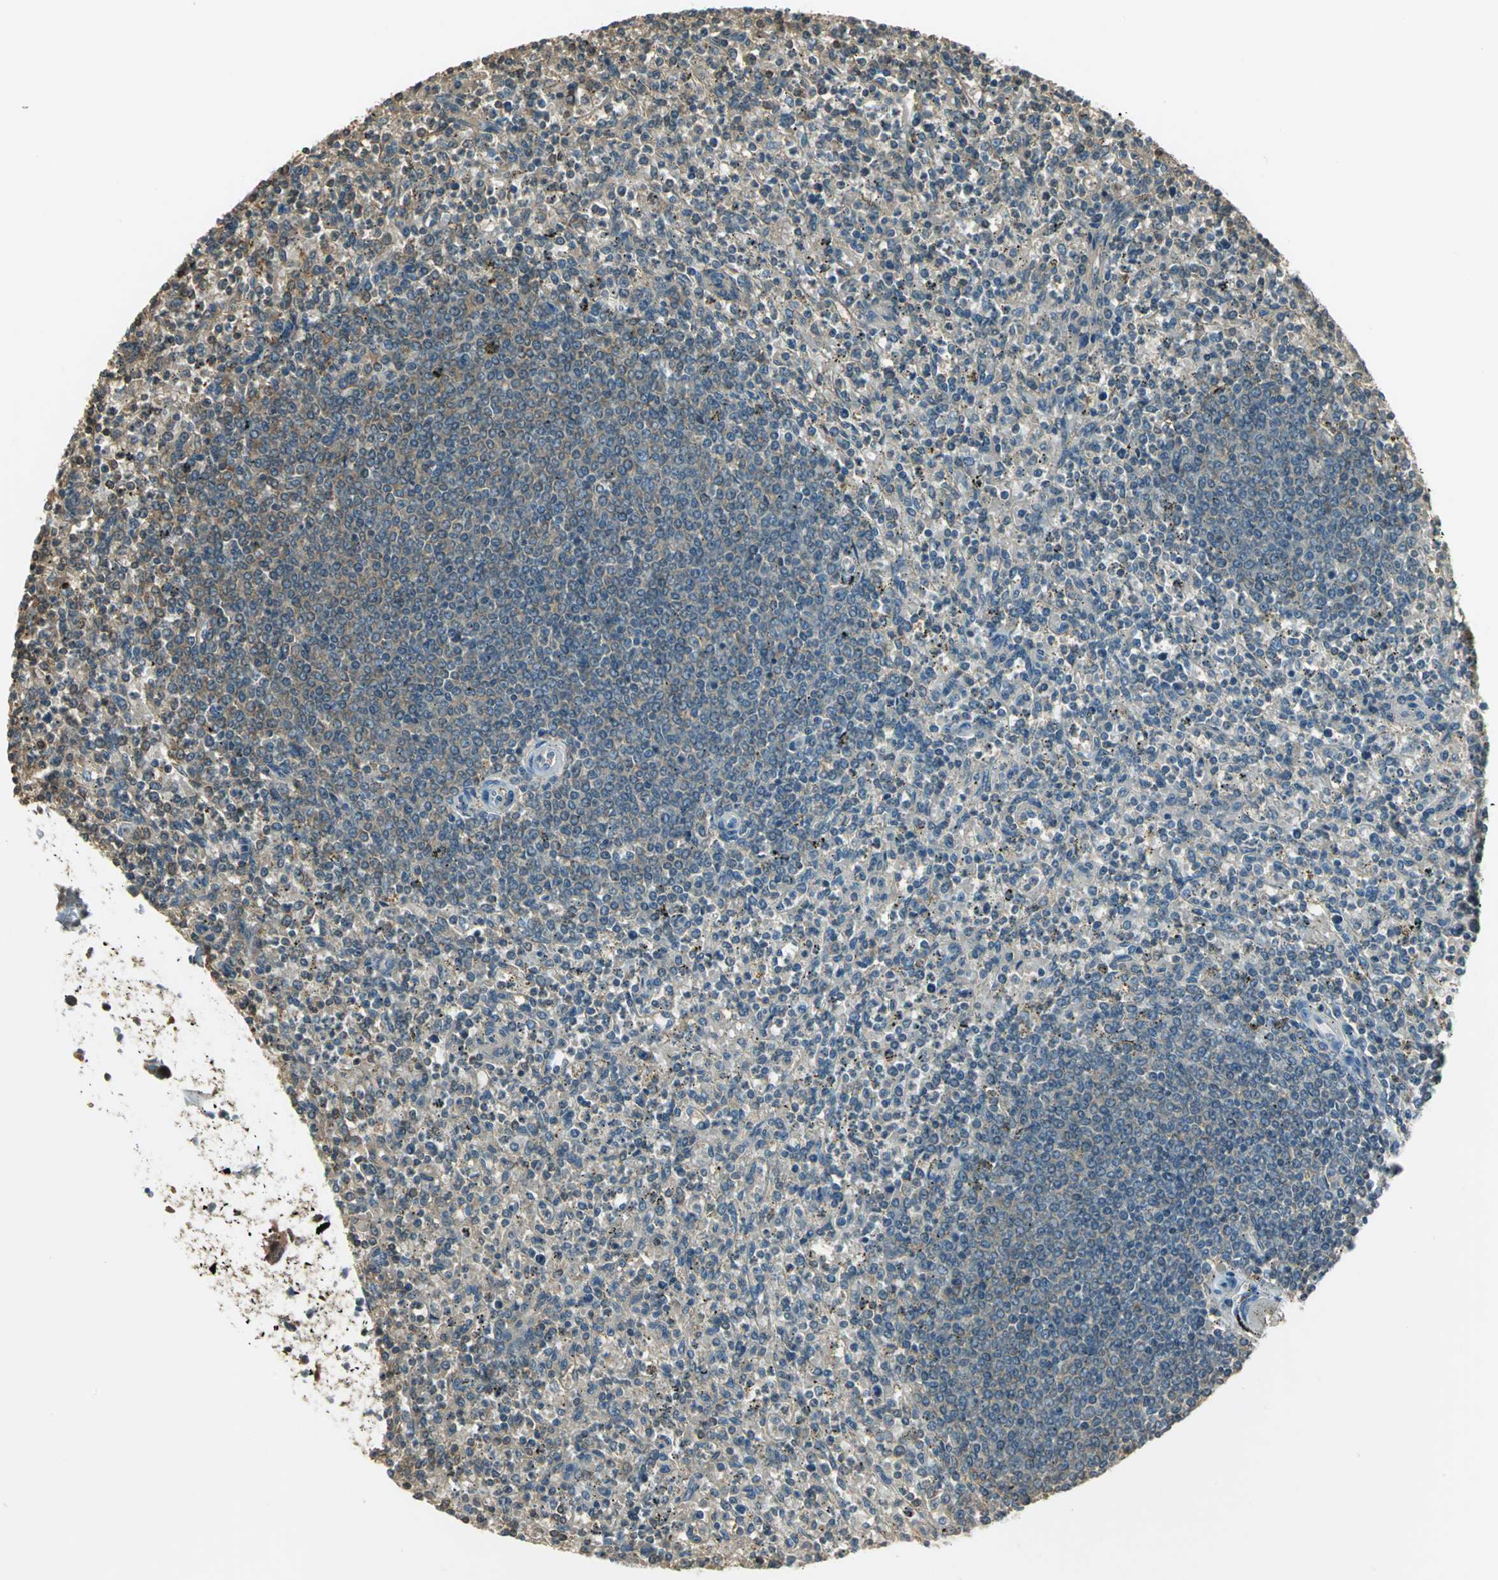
{"staining": {"intensity": "weak", "quantity": ">75%", "location": "cytoplasmic/membranous"}, "tissue": "spleen", "cell_type": "Cells in red pulp", "image_type": "normal", "snomed": [{"axis": "morphology", "description": "Normal tissue, NOS"}, {"axis": "topography", "description": "Spleen"}], "caption": "Human spleen stained for a protein (brown) demonstrates weak cytoplasmic/membranous positive expression in about >75% of cells in red pulp.", "gene": "PARK7", "patient": {"sex": "male", "age": 72}}